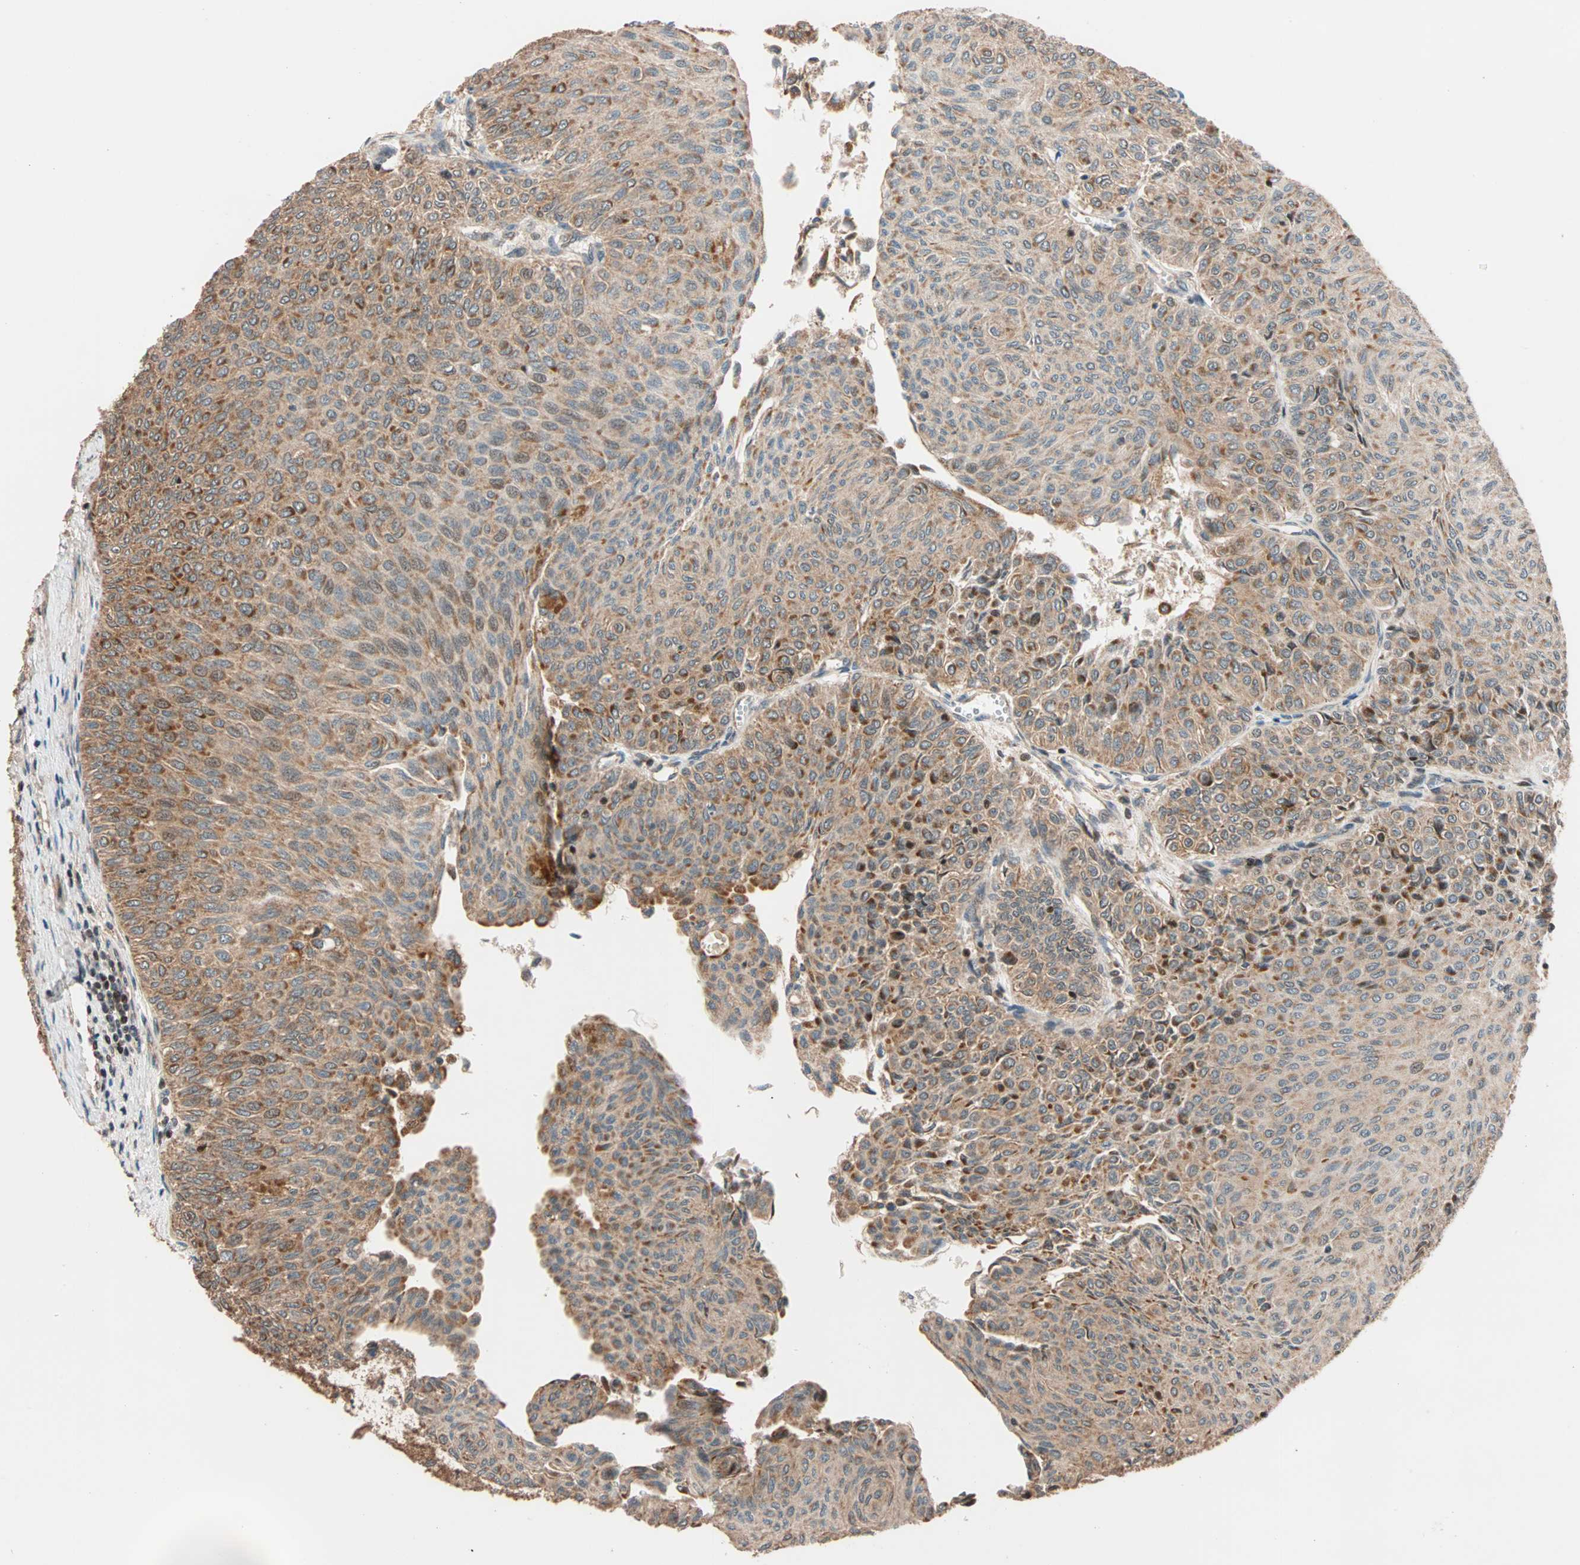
{"staining": {"intensity": "moderate", "quantity": ">75%", "location": "cytoplasmic/membranous"}, "tissue": "urothelial cancer", "cell_type": "Tumor cells", "image_type": "cancer", "snomed": [{"axis": "morphology", "description": "Urothelial carcinoma, Low grade"}, {"axis": "topography", "description": "Urinary bladder"}], "caption": "High-magnification brightfield microscopy of low-grade urothelial carcinoma stained with DAB (brown) and counterstained with hematoxylin (blue). tumor cells exhibit moderate cytoplasmic/membranous positivity is present in approximately>75% of cells.", "gene": "HECW1", "patient": {"sex": "male", "age": 78}}